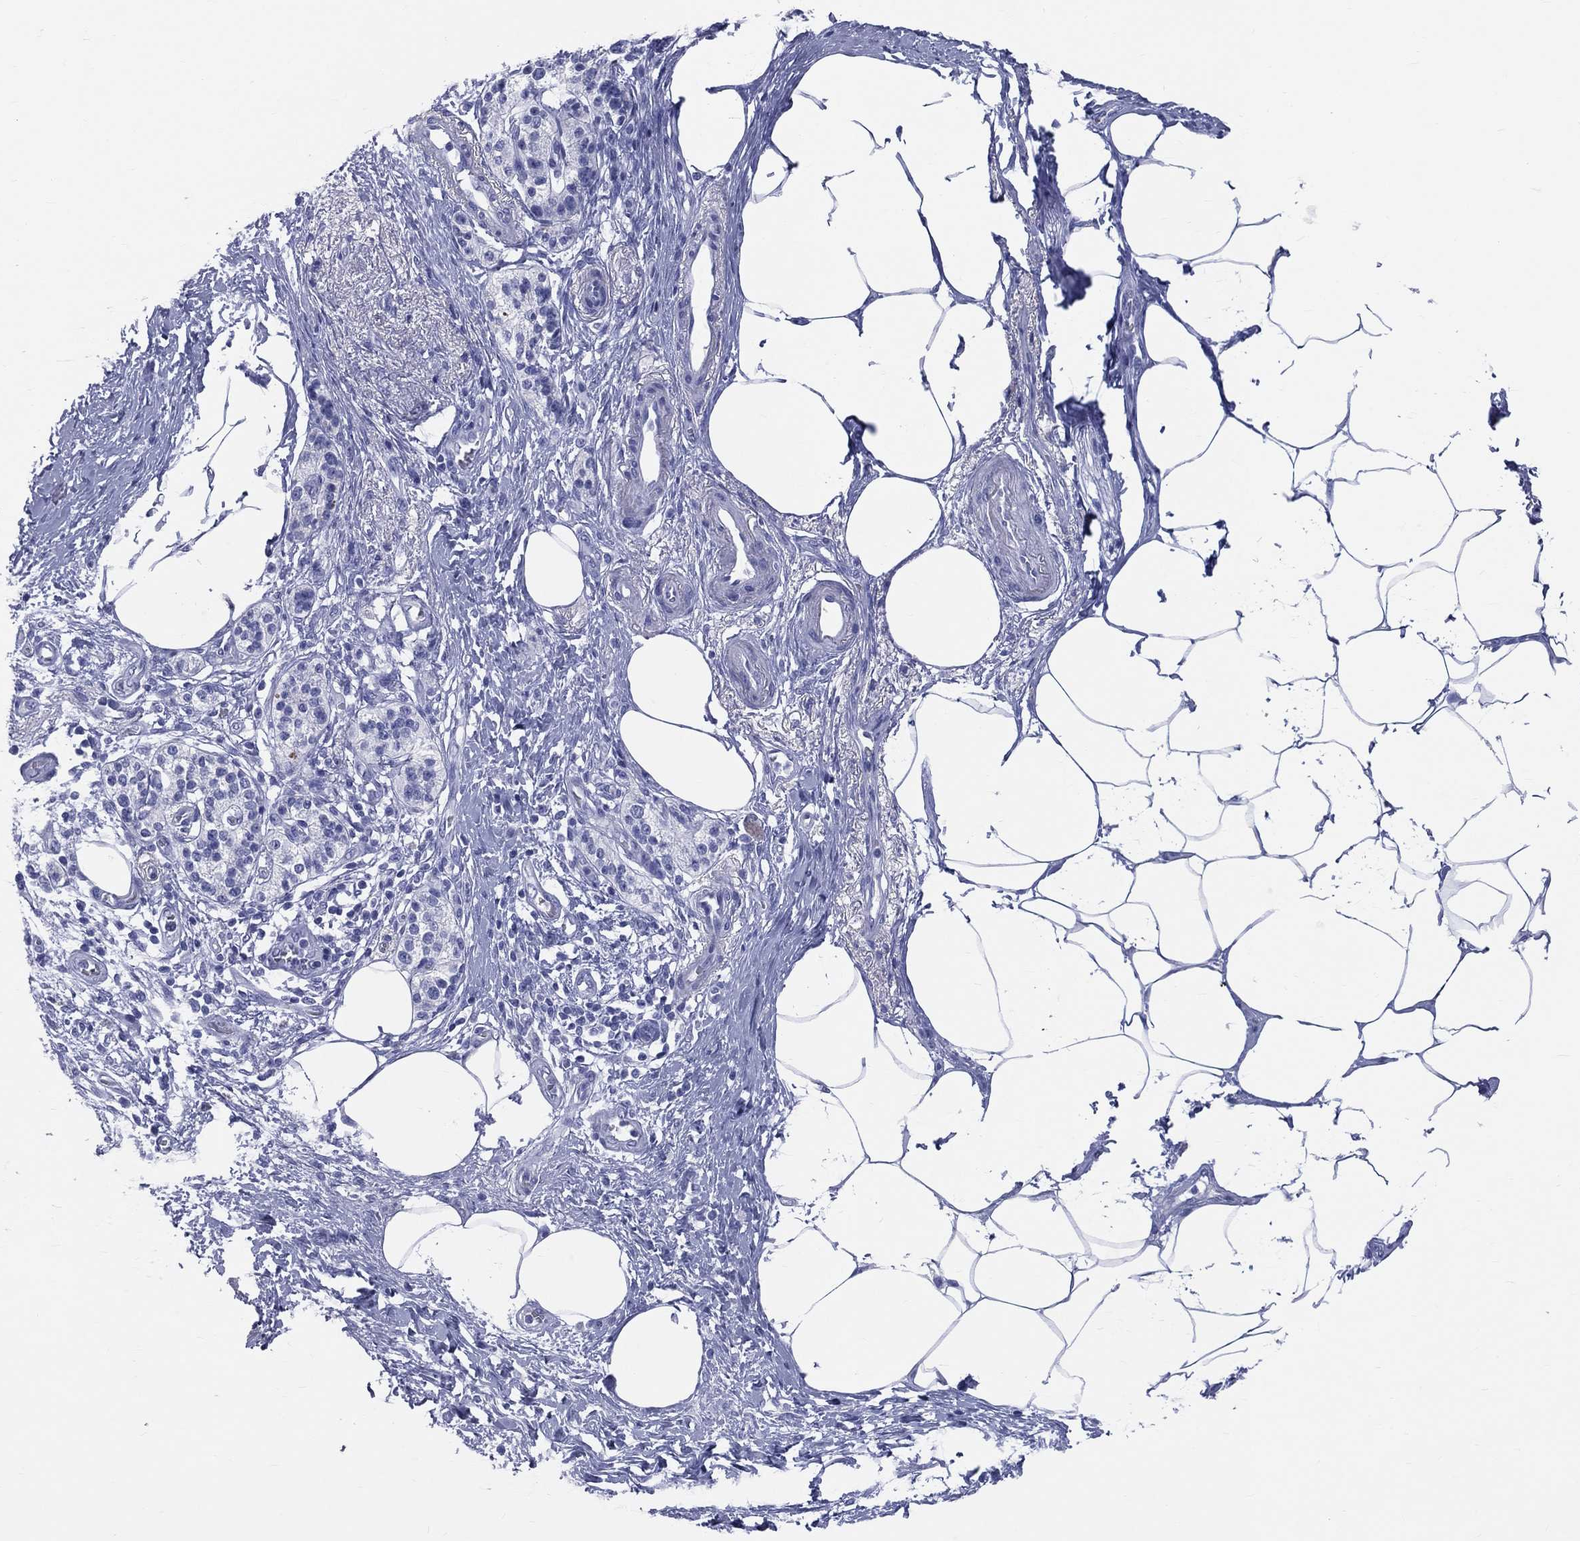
{"staining": {"intensity": "negative", "quantity": "none", "location": "none"}, "tissue": "pancreatic cancer", "cell_type": "Tumor cells", "image_type": "cancer", "snomed": [{"axis": "morphology", "description": "Adenocarcinoma, NOS"}, {"axis": "topography", "description": "Pancreas"}], "caption": "Immunohistochemistry image of human pancreatic adenocarcinoma stained for a protein (brown), which demonstrates no positivity in tumor cells.", "gene": "CYLC1", "patient": {"sex": "female", "age": 72}}